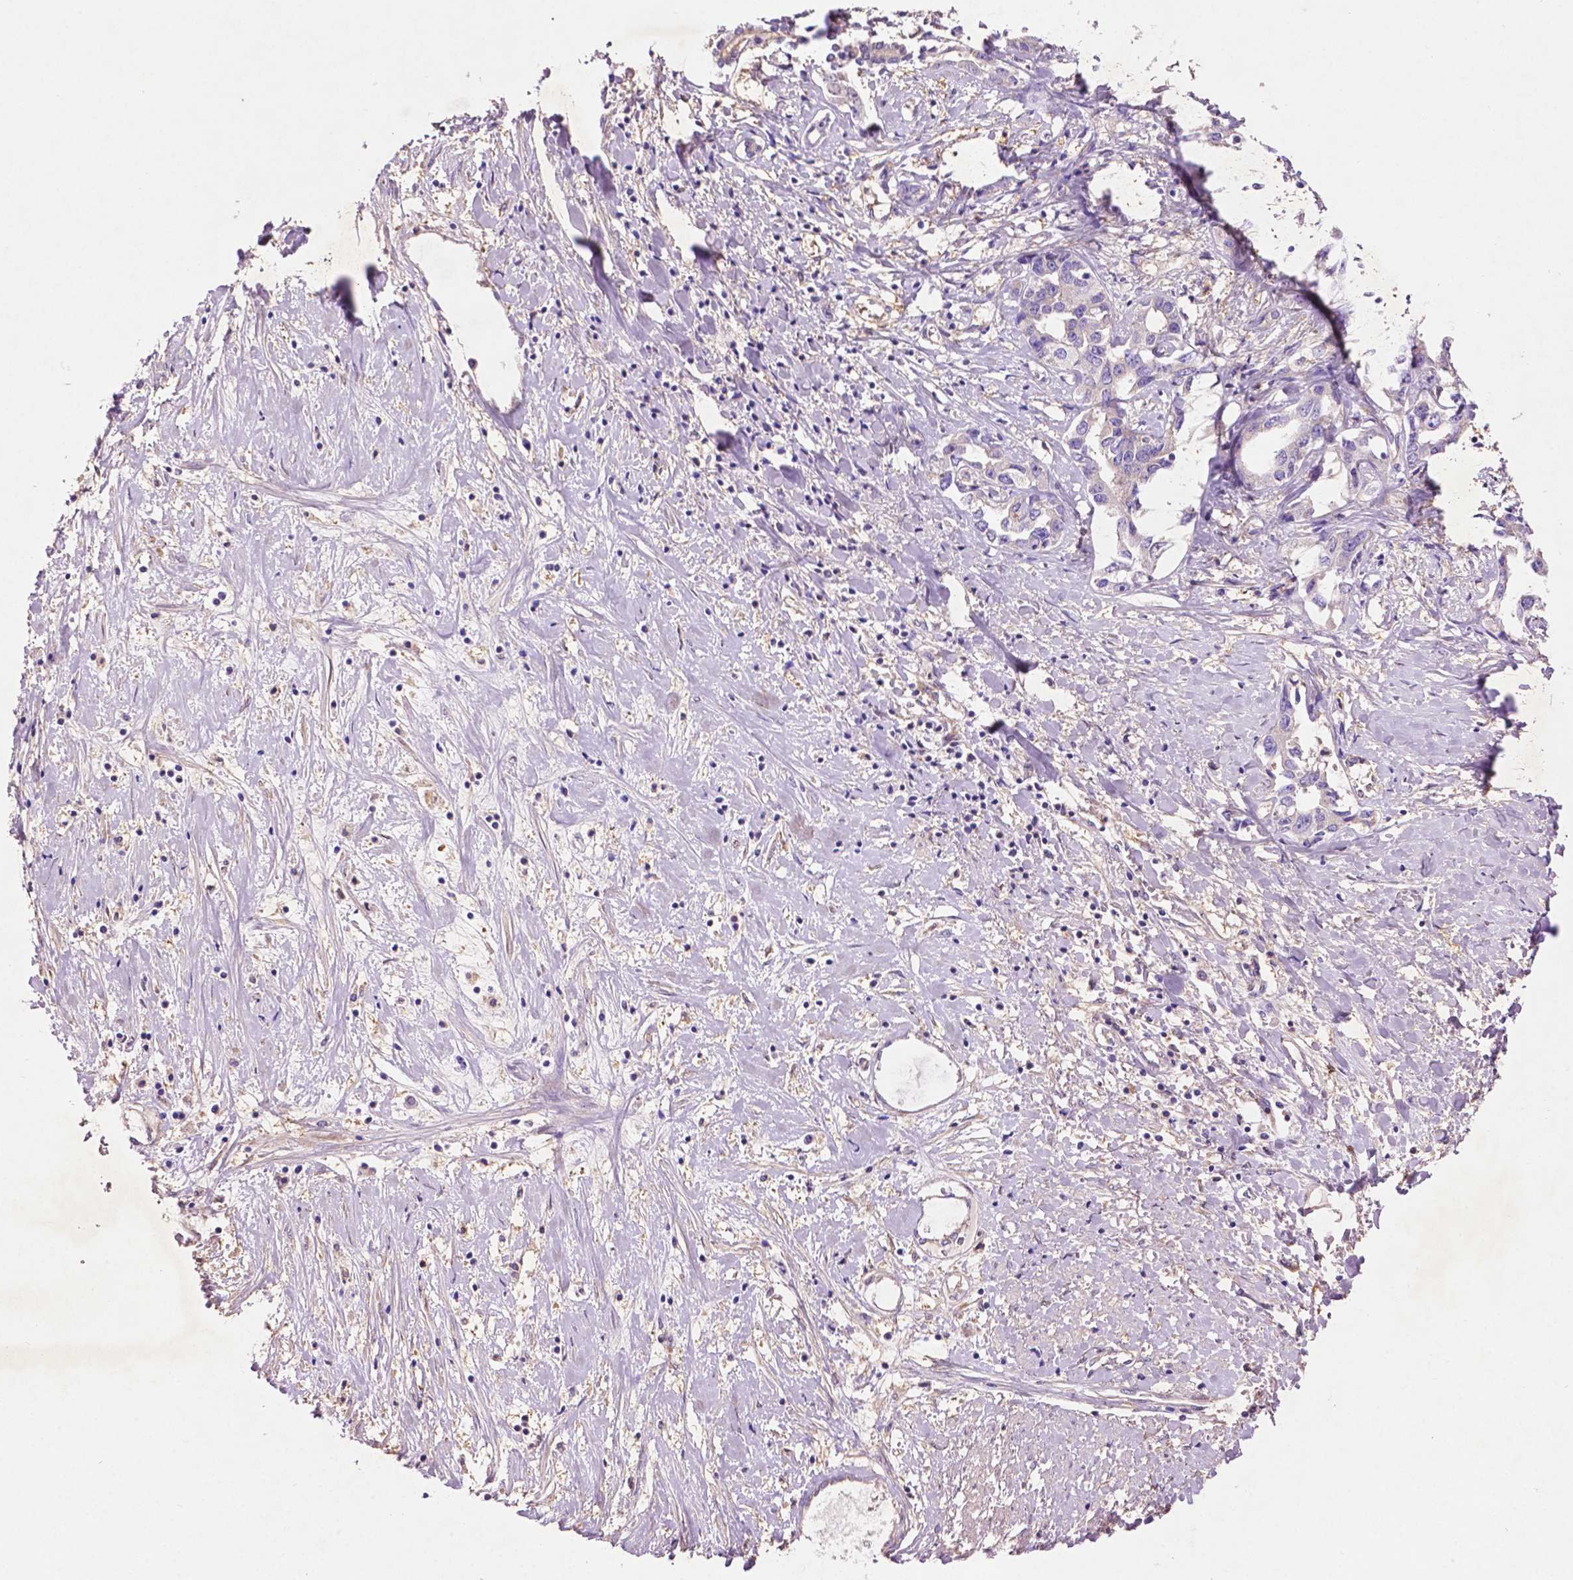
{"staining": {"intensity": "negative", "quantity": "none", "location": "none"}, "tissue": "liver cancer", "cell_type": "Tumor cells", "image_type": "cancer", "snomed": [{"axis": "morphology", "description": "Cholangiocarcinoma"}, {"axis": "topography", "description": "Liver"}], "caption": "IHC histopathology image of neoplastic tissue: liver cancer (cholangiocarcinoma) stained with DAB reveals no significant protein expression in tumor cells.", "gene": "GDPD5", "patient": {"sex": "male", "age": 59}}